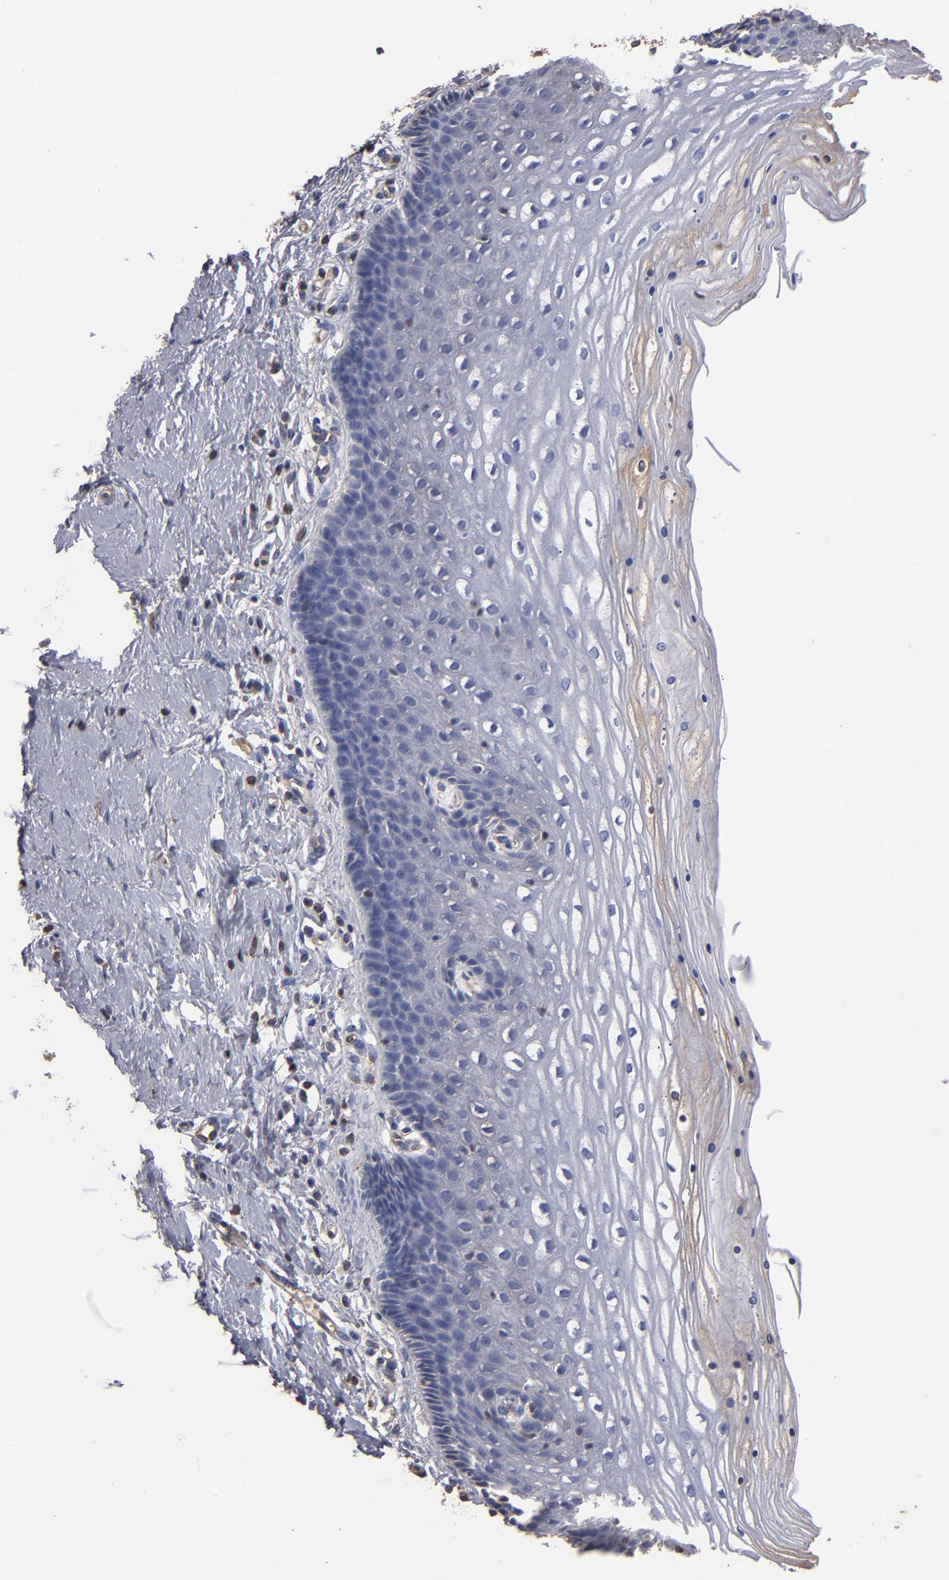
{"staining": {"intensity": "weak", "quantity": "25%-75%", "location": "cytoplasmic/membranous"}, "tissue": "cervix", "cell_type": "Glandular cells", "image_type": "normal", "snomed": [{"axis": "morphology", "description": "Normal tissue, NOS"}, {"axis": "topography", "description": "Cervix"}], "caption": "Immunohistochemical staining of normal human cervix reveals 25%-75% levels of weak cytoplasmic/membranous protein expression in approximately 25%-75% of glandular cells. Using DAB (3,3'-diaminobenzidine) (brown) and hematoxylin (blue) stains, captured at high magnification using brightfield microscopy.", "gene": "ESYT2", "patient": {"sex": "female", "age": 39}}